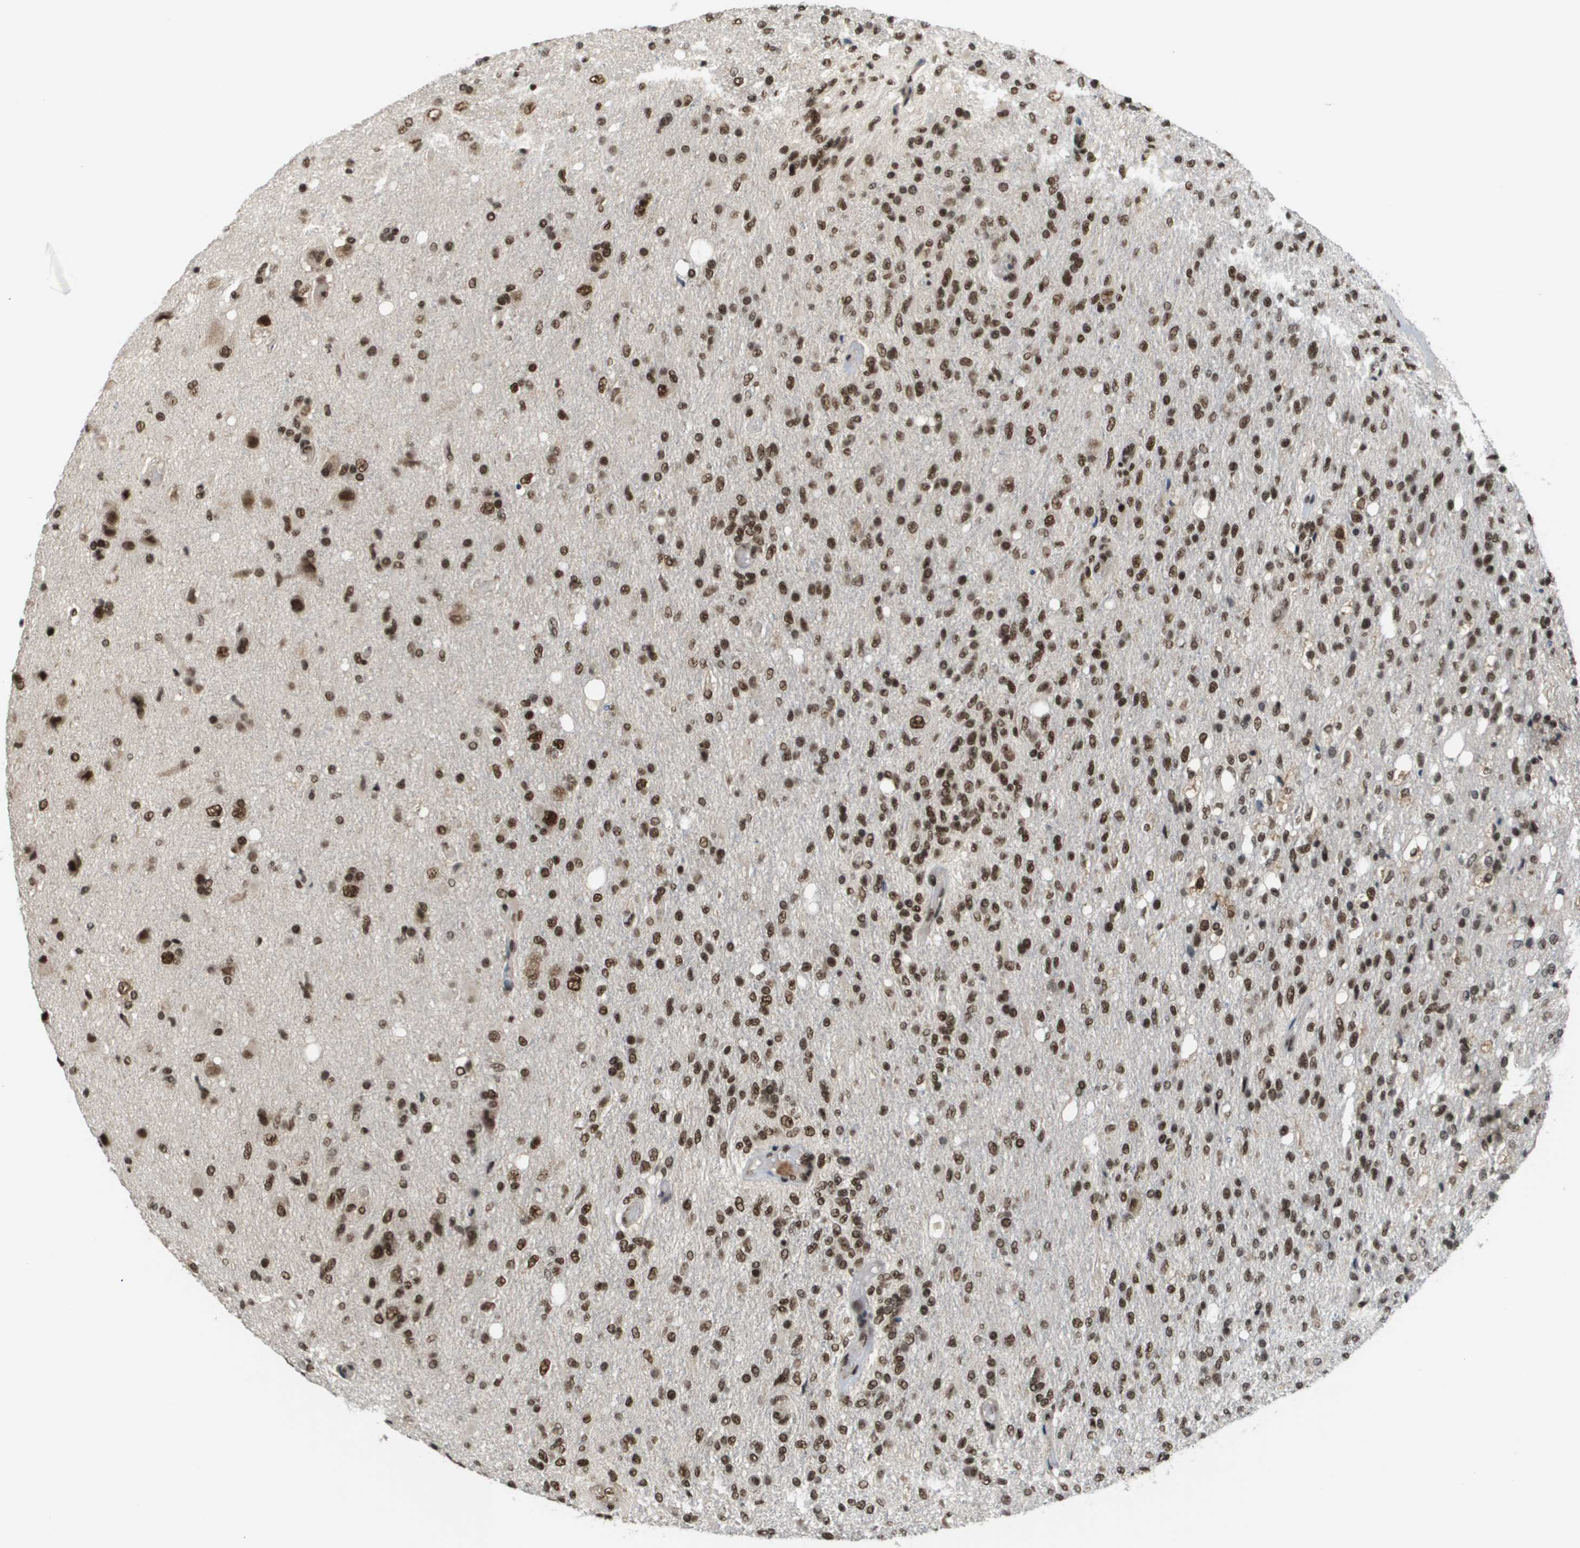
{"staining": {"intensity": "moderate", "quantity": ">75%", "location": "nuclear"}, "tissue": "glioma", "cell_type": "Tumor cells", "image_type": "cancer", "snomed": [{"axis": "morphology", "description": "Normal tissue, NOS"}, {"axis": "morphology", "description": "Glioma, malignant, High grade"}, {"axis": "topography", "description": "Cerebral cortex"}], "caption": "An image of human malignant glioma (high-grade) stained for a protein reveals moderate nuclear brown staining in tumor cells. The staining is performed using DAB brown chromogen to label protein expression. The nuclei are counter-stained blue using hematoxylin.", "gene": "PRCC", "patient": {"sex": "male", "age": 77}}